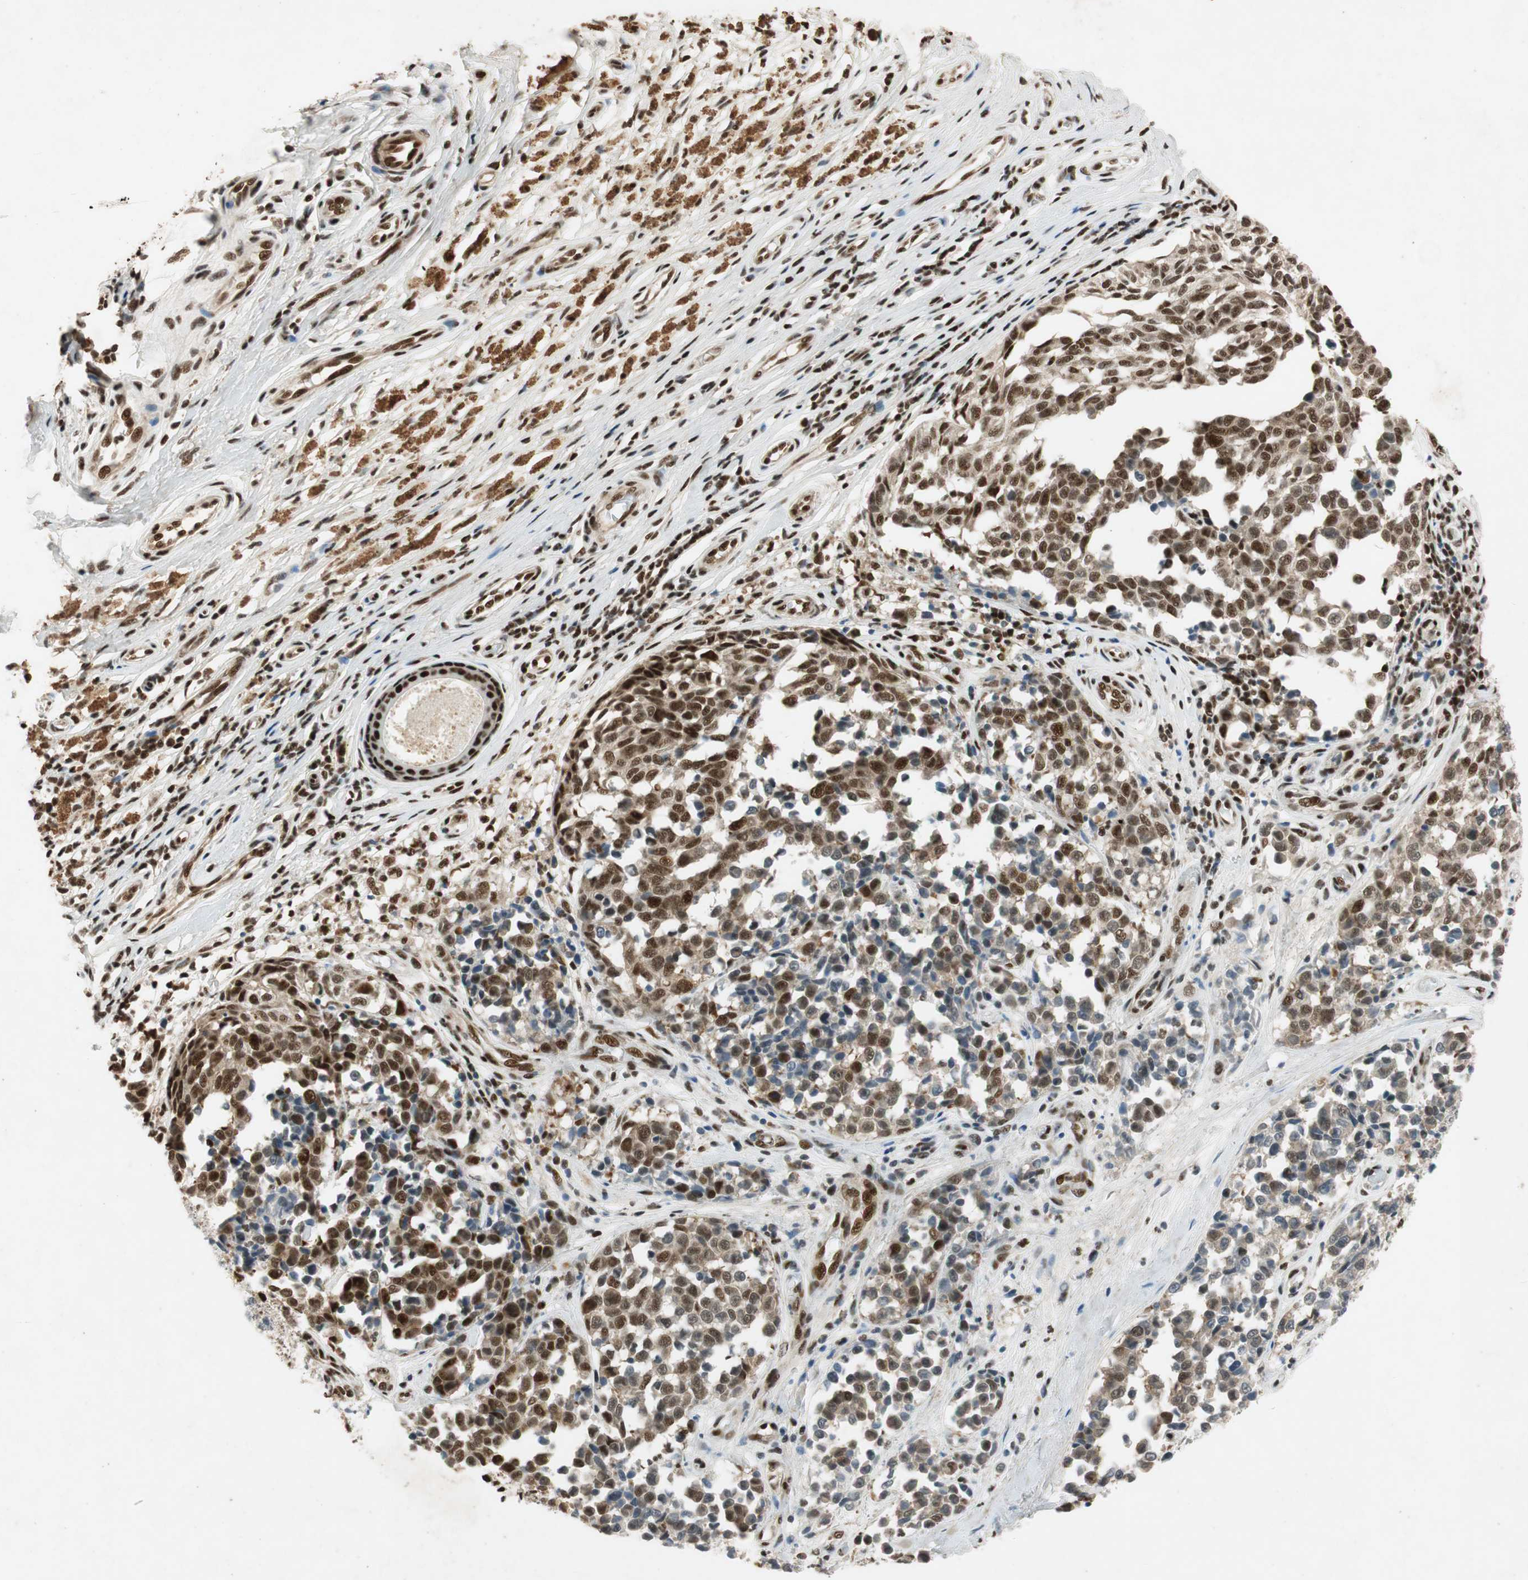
{"staining": {"intensity": "strong", "quantity": ">75%", "location": "nuclear"}, "tissue": "melanoma", "cell_type": "Tumor cells", "image_type": "cancer", "snomed": [{"axis": "morphology", "description": "Malignant melanoma, NOS"}, {"axis": "topography", "description": "Skin"}], "caption": "High-magnification brightfield microscopy of malignant melanoma stained with DAB (brown) and counterstained with hematoxylin (blue). tumor cells exhibit strong nuclear expression is present in about>75% of cells. (Stains: DAB in brown, nuclei in blue, Microscopy: brightfield microscopy at high magnification).", "gene": "NCBP3", "patient": {"sex": "female", "age": 64}}